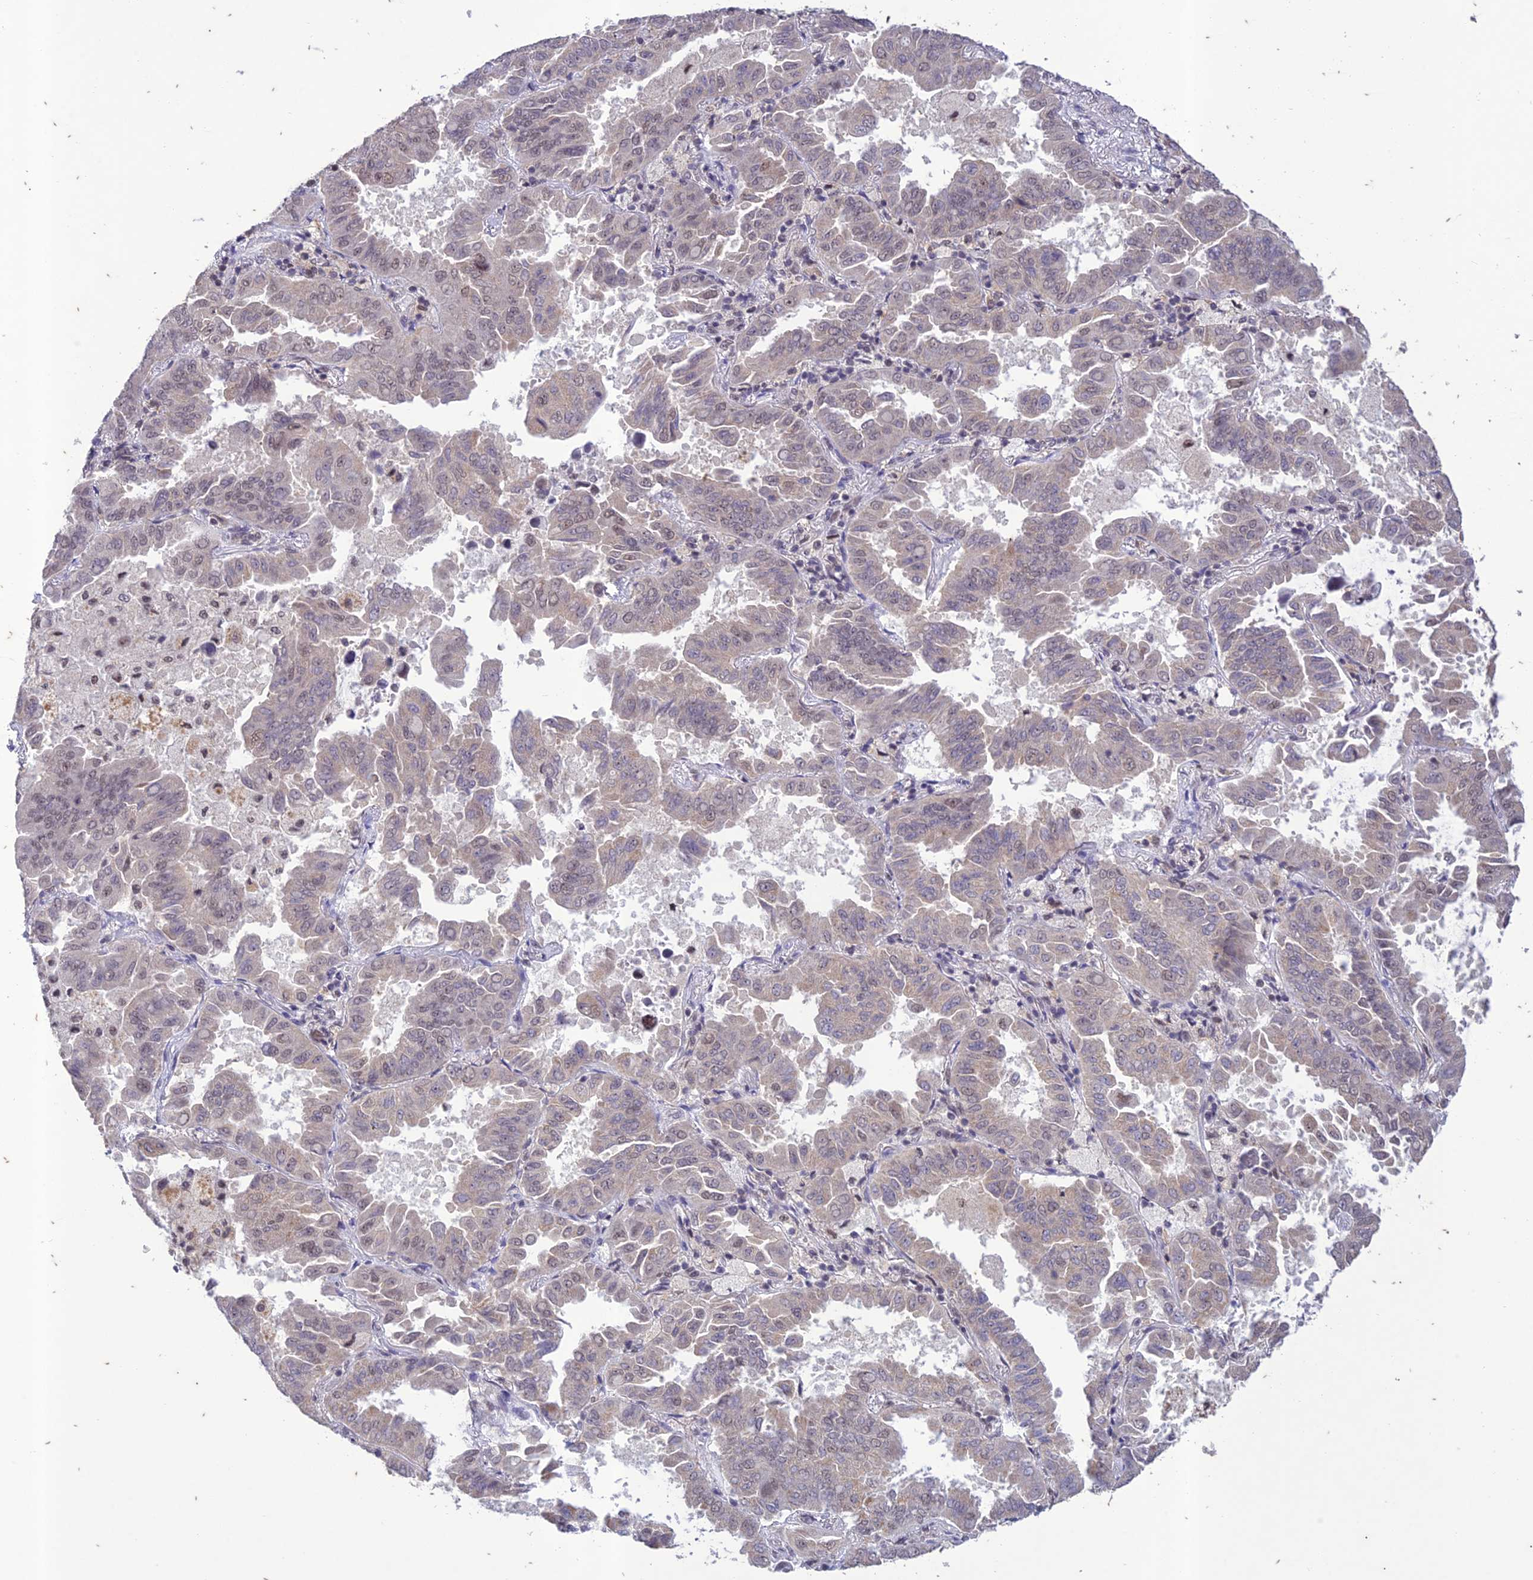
{"staining": {"intensity": "weak", "quantity": "25%-75%", "location": "nuclear"}, "tissue": "lung cancer", "cell_type": "Tumor cells", "image_type": "cancer", "snomed": [{"axis": "morphology", "description": "Adenocarcinoma, NOS"}, {"axis": "topography", "description": "Lung"}], "caption": "Lung cancer (adenocarcinoma) stained with a brown dye displays weak nuclear positive staining in about 25%-75% of tumor cells.", "gene": "POP4", "patient": {"sex": "male", "age": 64}}